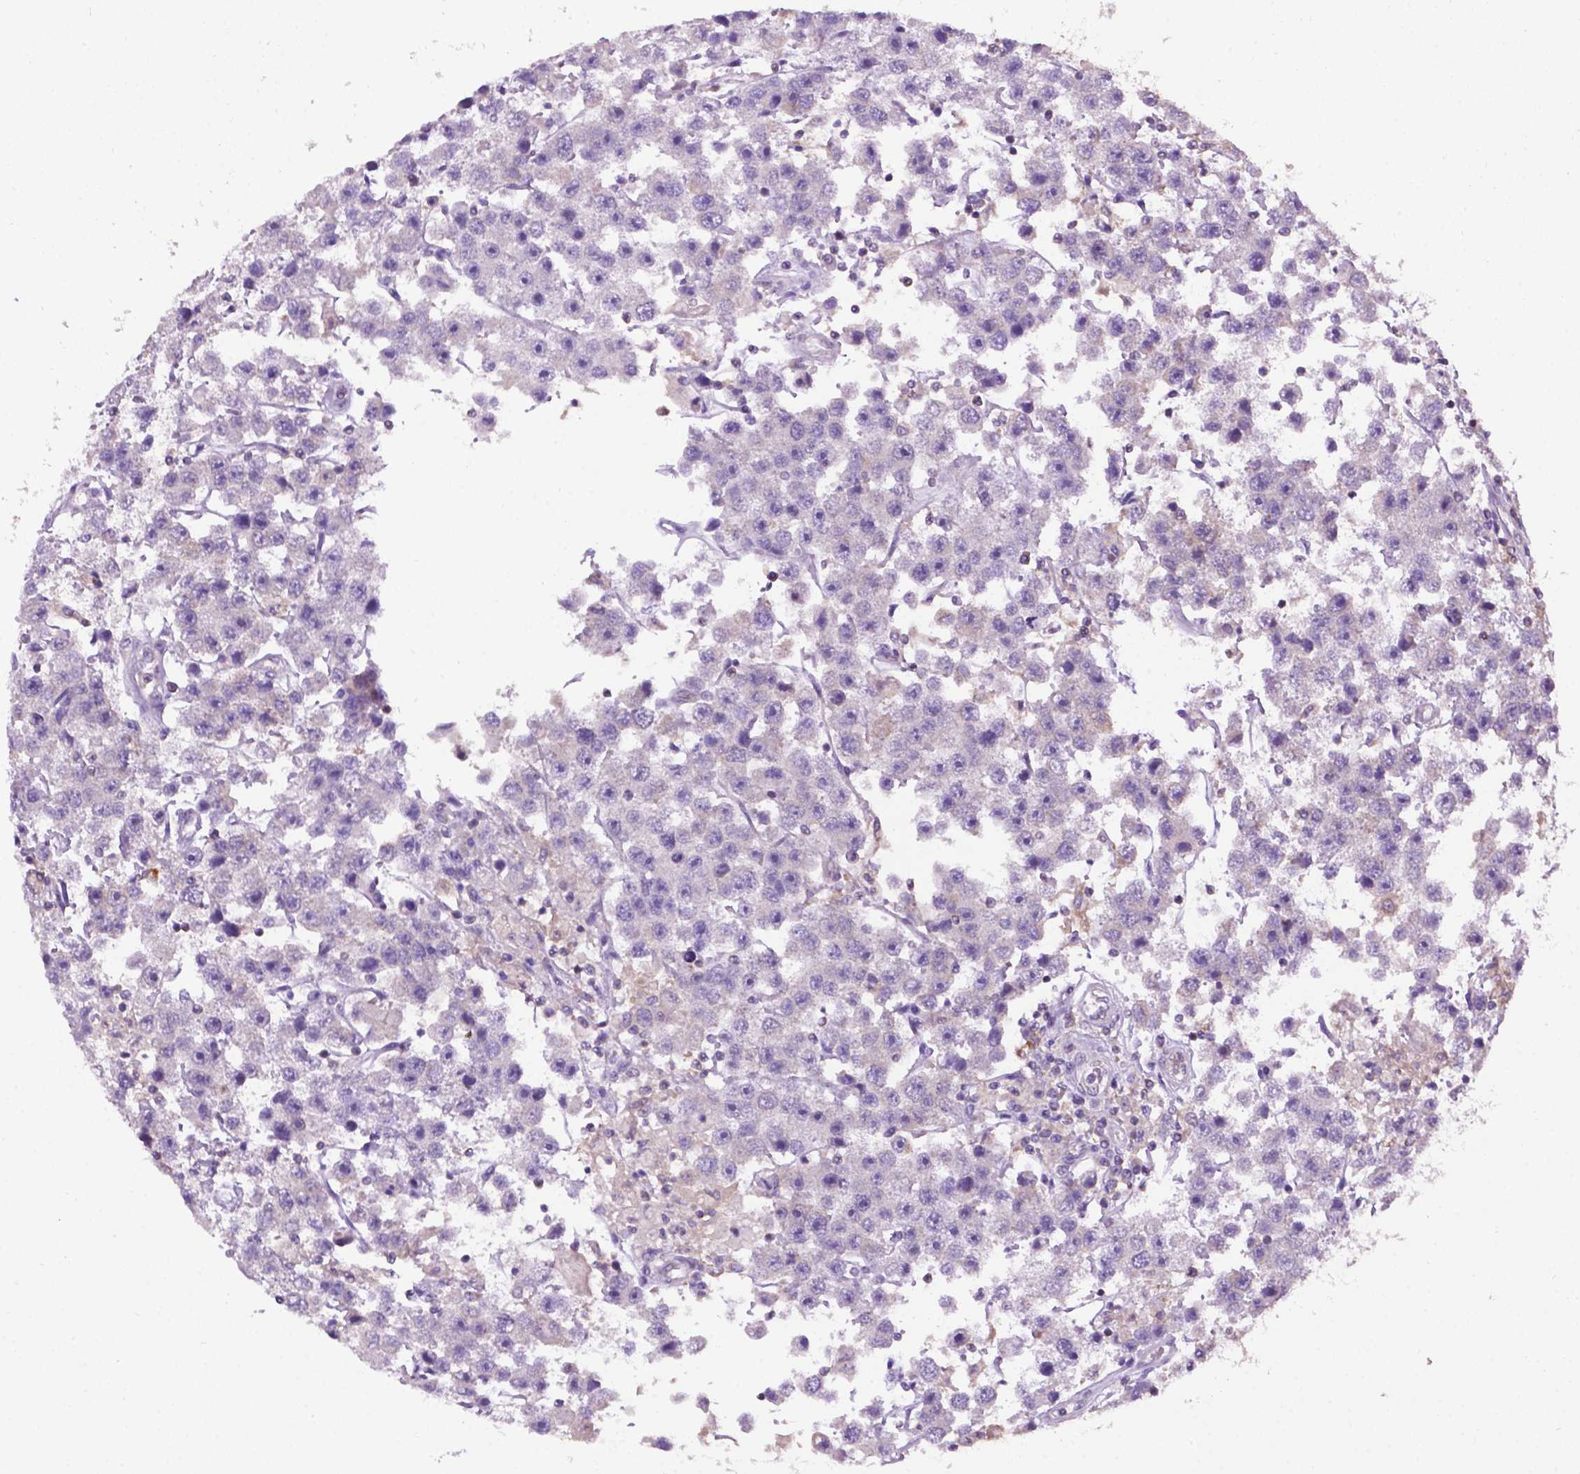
{"staining": {"intensity": "negative", "quantity": "none", "location": "none"}, "tissue": "testis cancer", "cell_type": "Tumor cells", "image_type": "cancer", "snomed": [{"axis": "morphology", "description": "Seminoma, NOS"}, {"axis": "topography", "description": "Testis"}], "caption": "Testis seminoma stained for a protein using IHC demonstrates no positivity tumor cells.", "gene": "SPNS2", "patient": {"sex": "male", "age": 45}}